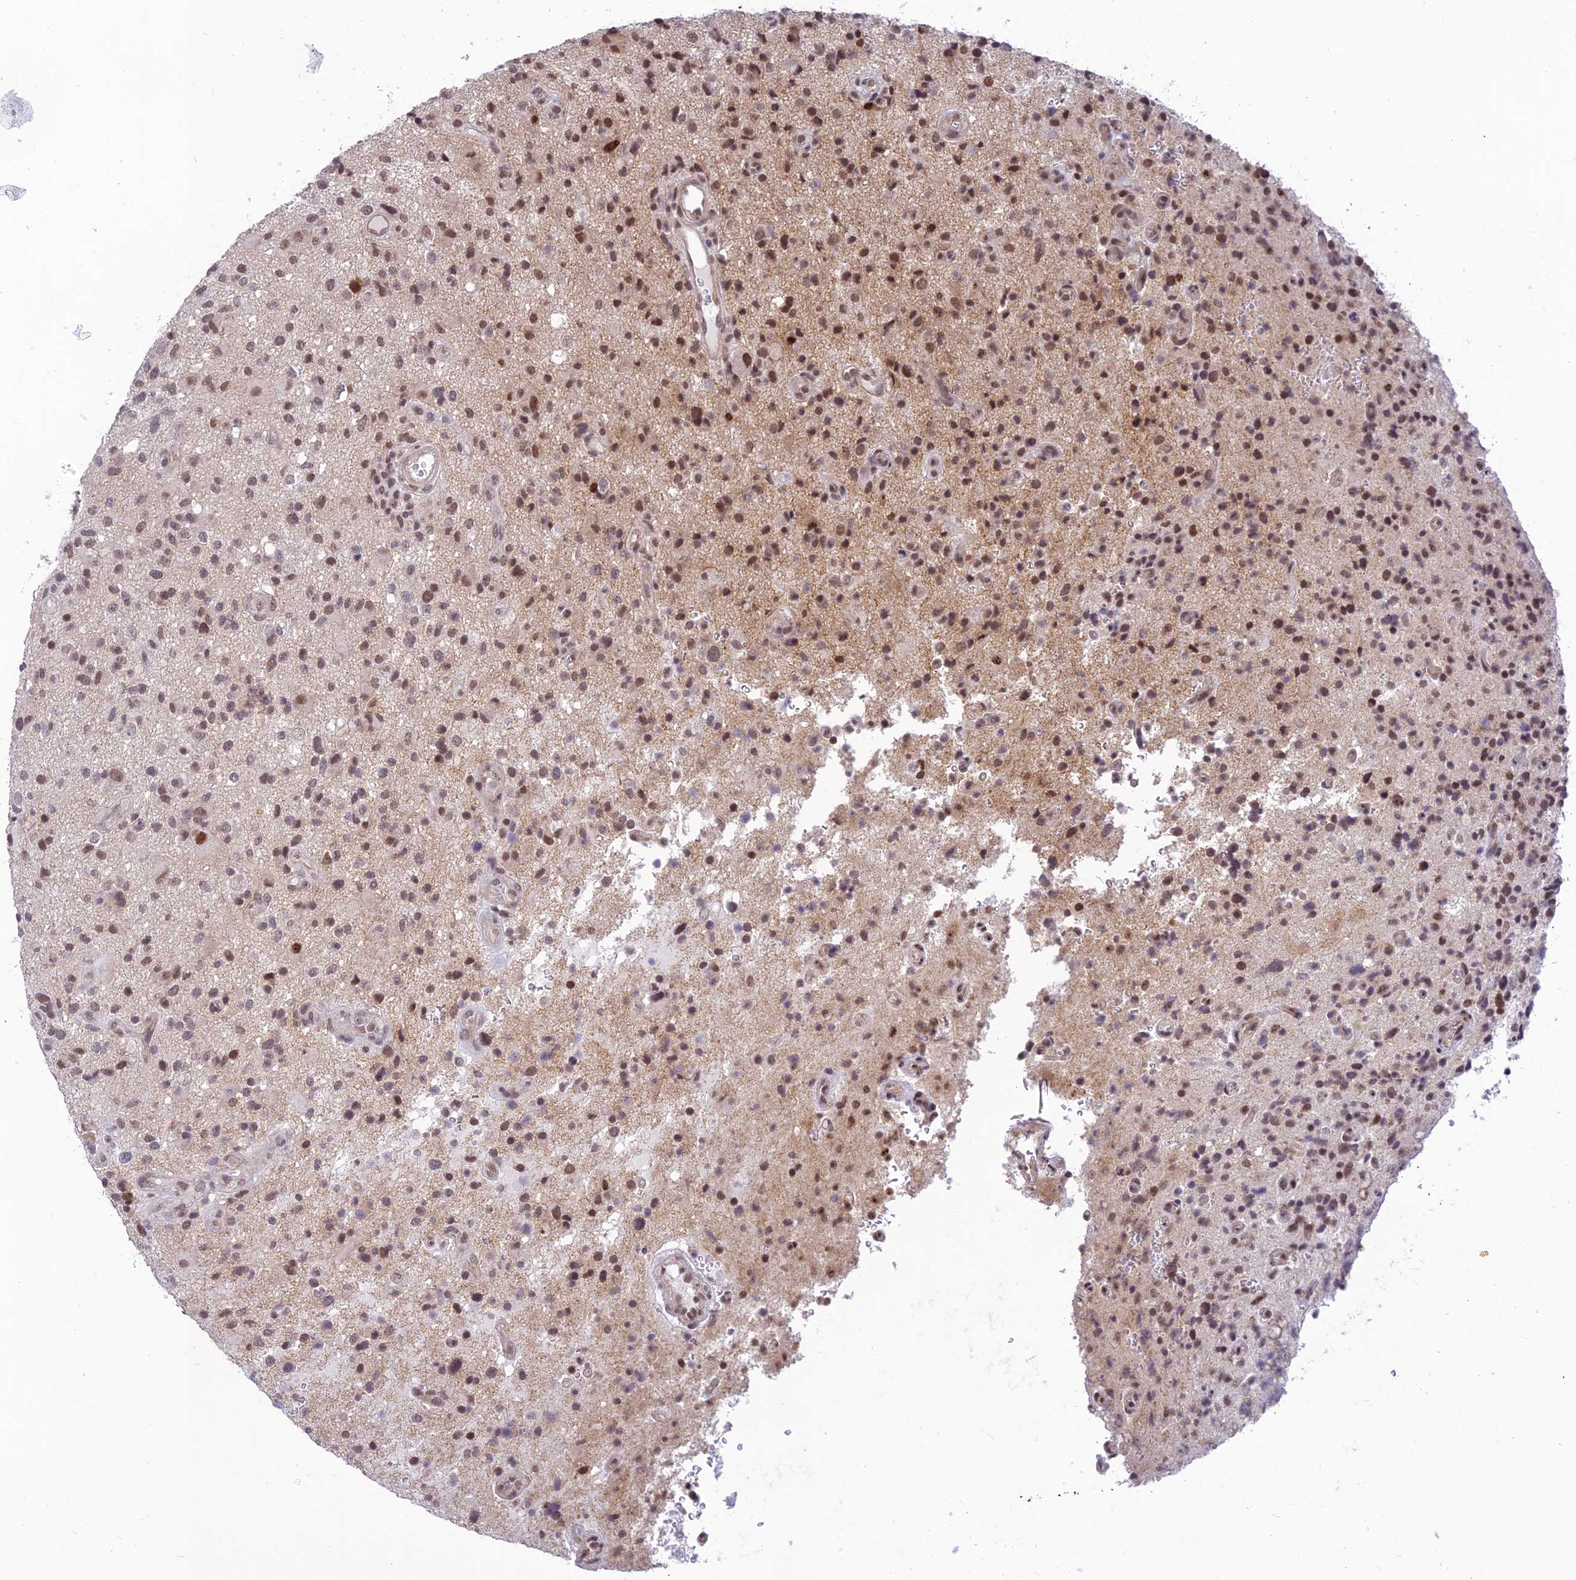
{"staining": {"intensity": "moderate", "quantity": ">75%", "location": "nuclear"}, "tissue": "glioma", "cell_type": "Tumor cells", "image_type": "cancer", "snomed": [{"axis": "morphology", "description": "Glioma, malignant, High grade"}, {"axis": "topography", "description": "Brain"}], "caption": "The micrograph shows staining of glioma, revealing moderate nuclear protein positivity (brown color) within tumor cells. (Stains: DAB in brown, nuclei in blue, Microscopy: brightfield microscopy at high magnification).", "gene": "MICOS13", "patient": {"sex": "male", "age": 47}}